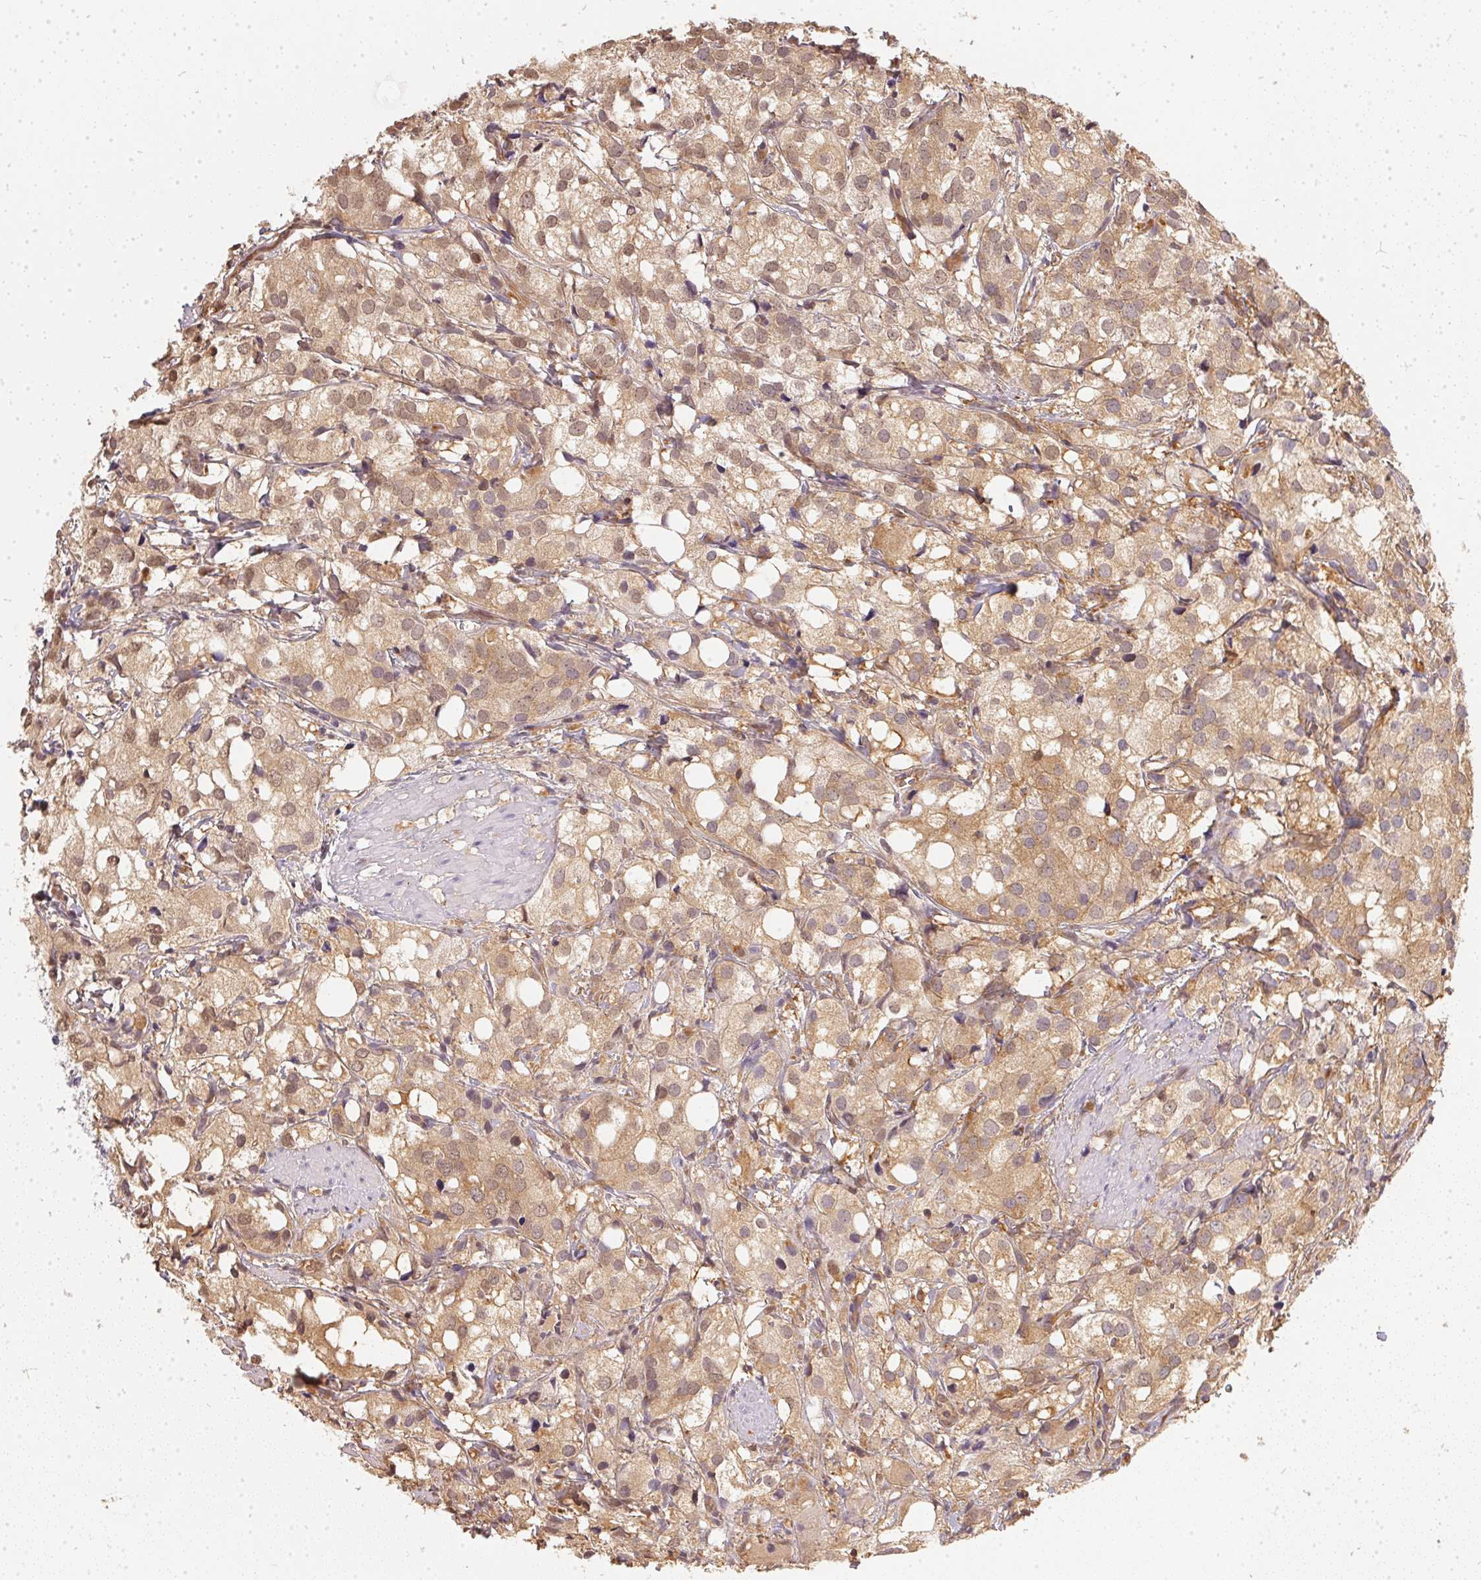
{"staining": {"intensity": "moderate", "quantity": ">75%", "location": "cytoplasmic/membranous,nuclear"}, "tissue": "prostate cancer", "cell_type": "Tumor cells", "image_type": "cancer", "snomed": [{"axis": "morphology", "description": "Adenocarcinoma, High grade"}, {"axis": "topography", "description": "Prostate"}], "caption": "Prostate high-grade adenocarcinoma stained with a protein marker displays moderate staining in tumor cells.", "gene": "BLMH", "patient": {"sex": "male", "age": 86}}